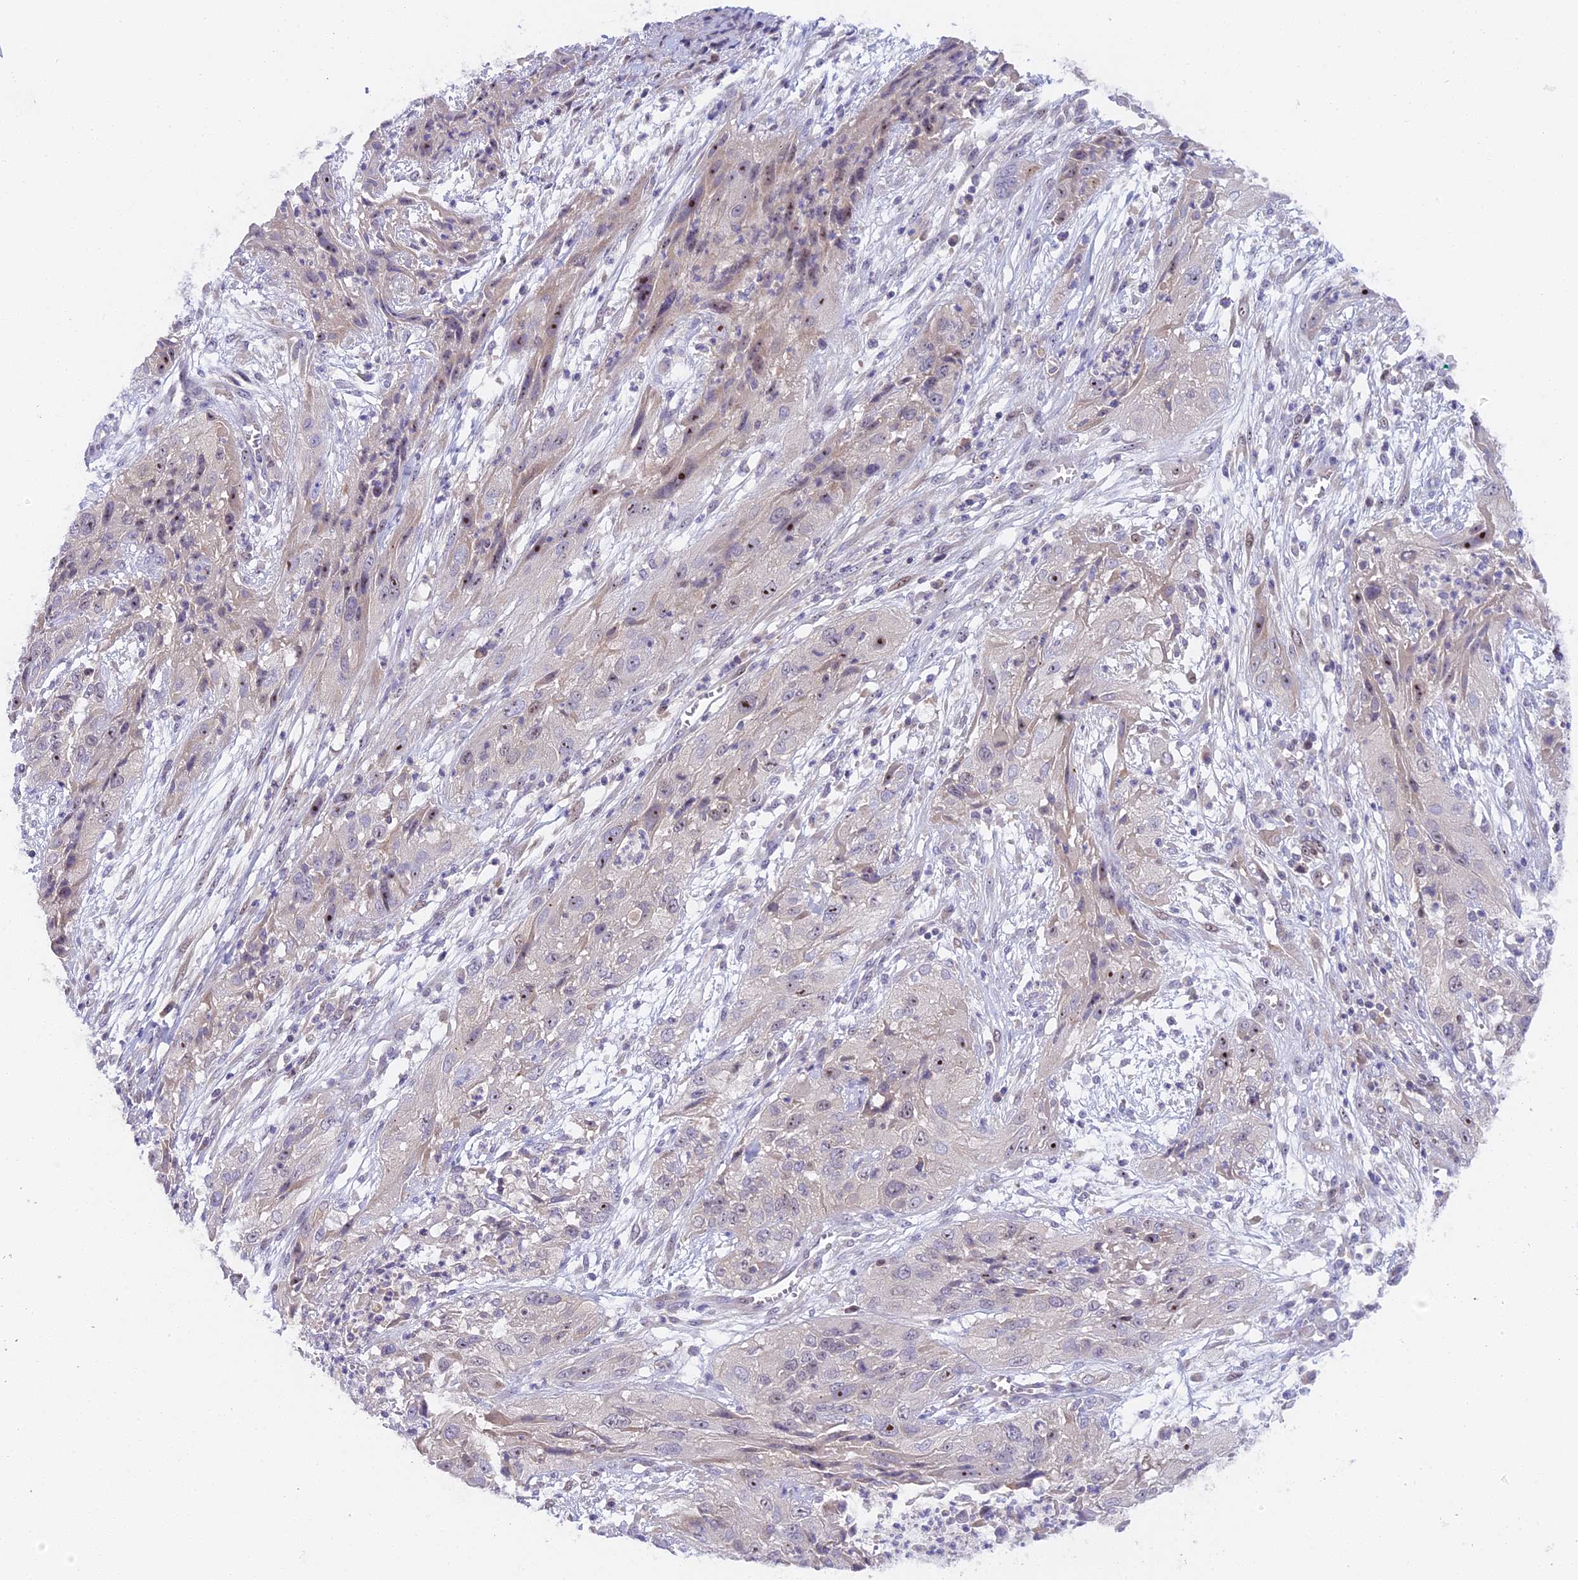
{"staining": {"intensity": "moderate", "quantity": "<25%", "location": "nuclear"}, "tissue": "cervical cancer", "cell_type": "Tumor cells", "image_type": "cancer", "snomed": [{"axis": "morphology", "description": "Squamous cell carcinoma, NOS"}, {"axis": "topography", "description": "Cervix"}], "caption": "The image reveals immunohistochemical staining of cervical squamous cell carcinoma. There is moderate nuclear positivity is present in approximately <25% of tumor cells.", "gene": "RAD51", "patient": {"sex": "female", "age": 32}}